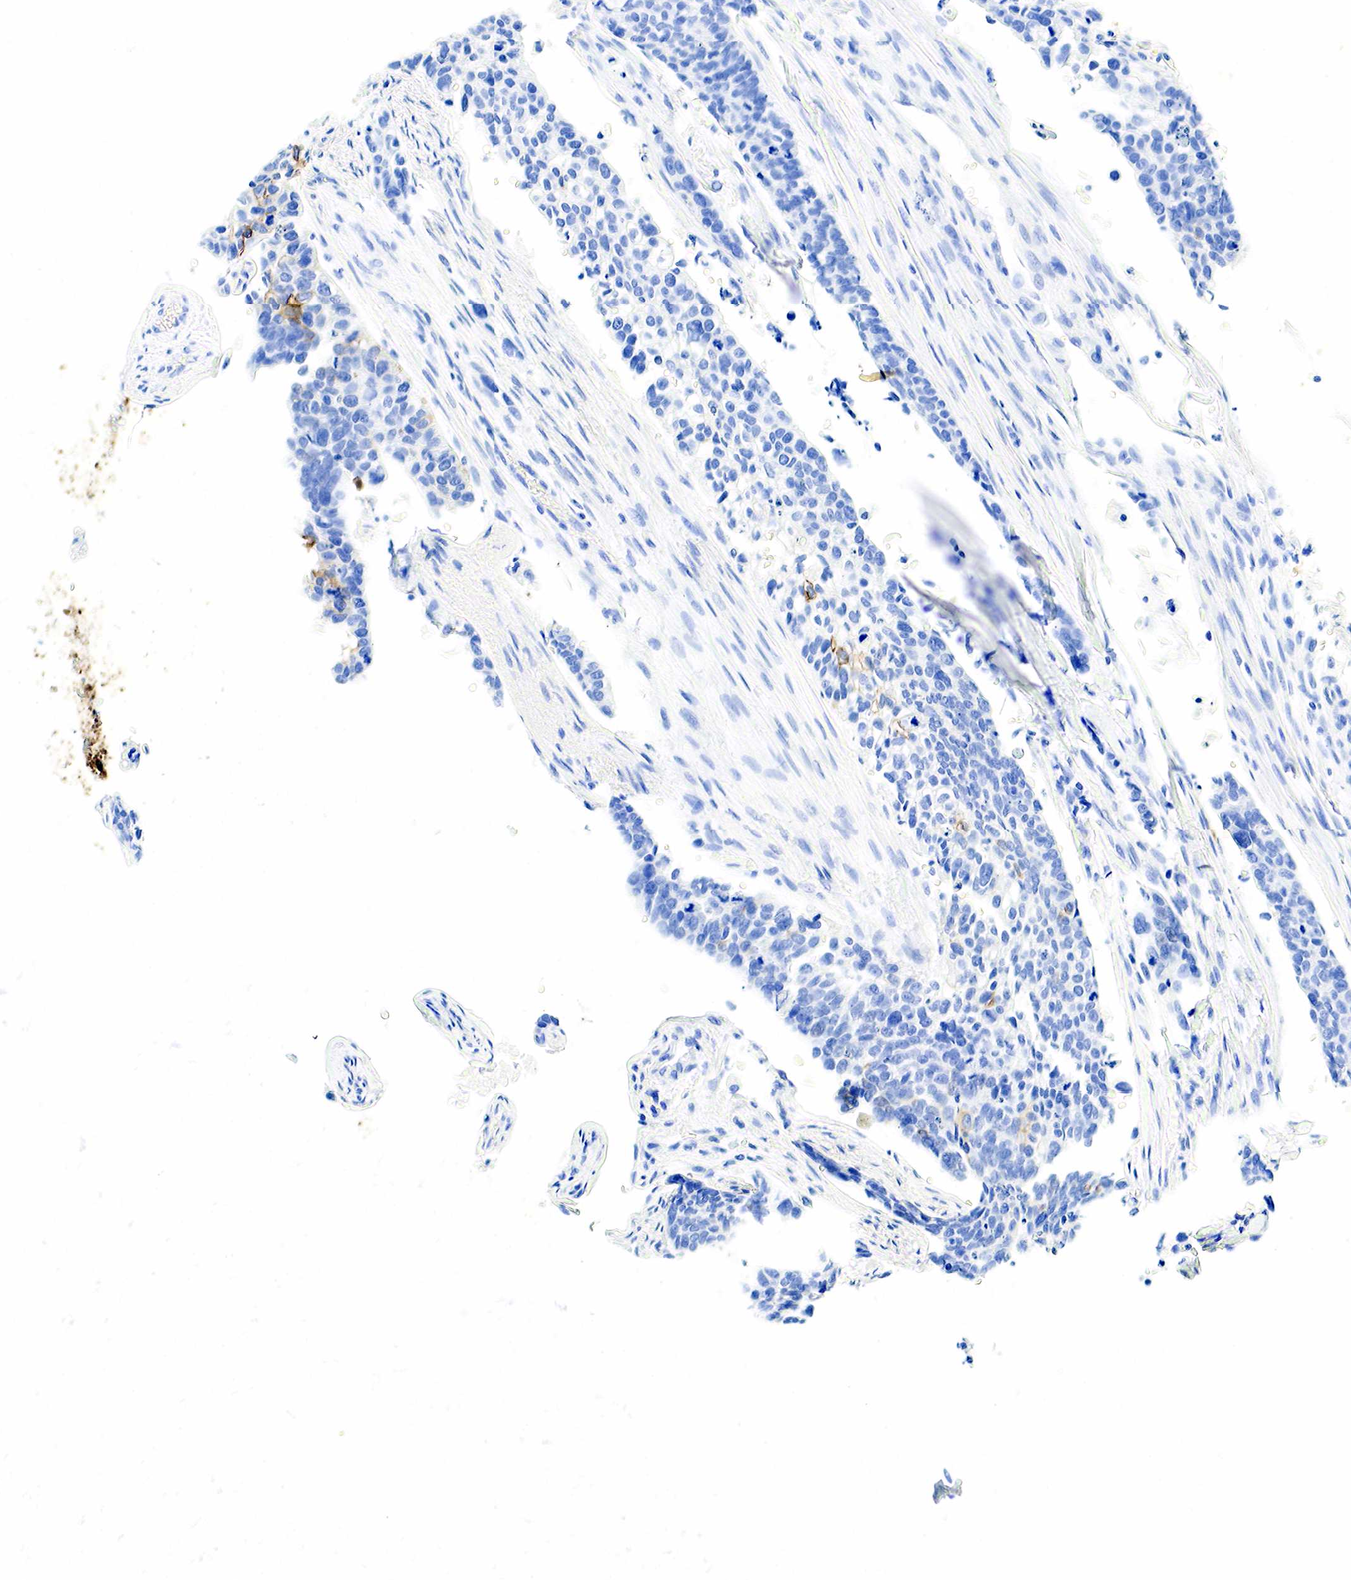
{"staining": {"intensity": "negative", "quantity": "none", "location": "none"}, "tissue": "lung cancer", "cell_type": "Tumor cells", "image_type": "cancer", "snomed": [{"axis": "morphology", "description": "Squamous cell carcinoma, NOS"}, {"axis": "topography", "description": "Lymph node"}, {"axis": "topography", "description": "Lung"}], "caption": "High magnification brightfield microscopy of lung squamous cell carcinoma stained with DAB (3,3'-diaminobenzidine) (brown) and counterstained with hematoxylin (blue): tumor cells show no significant positivity. (DAB IHC with hematoxylin counter stain).", "gene": "KRT7", "patient": {"sex": "male", "age": 74}}